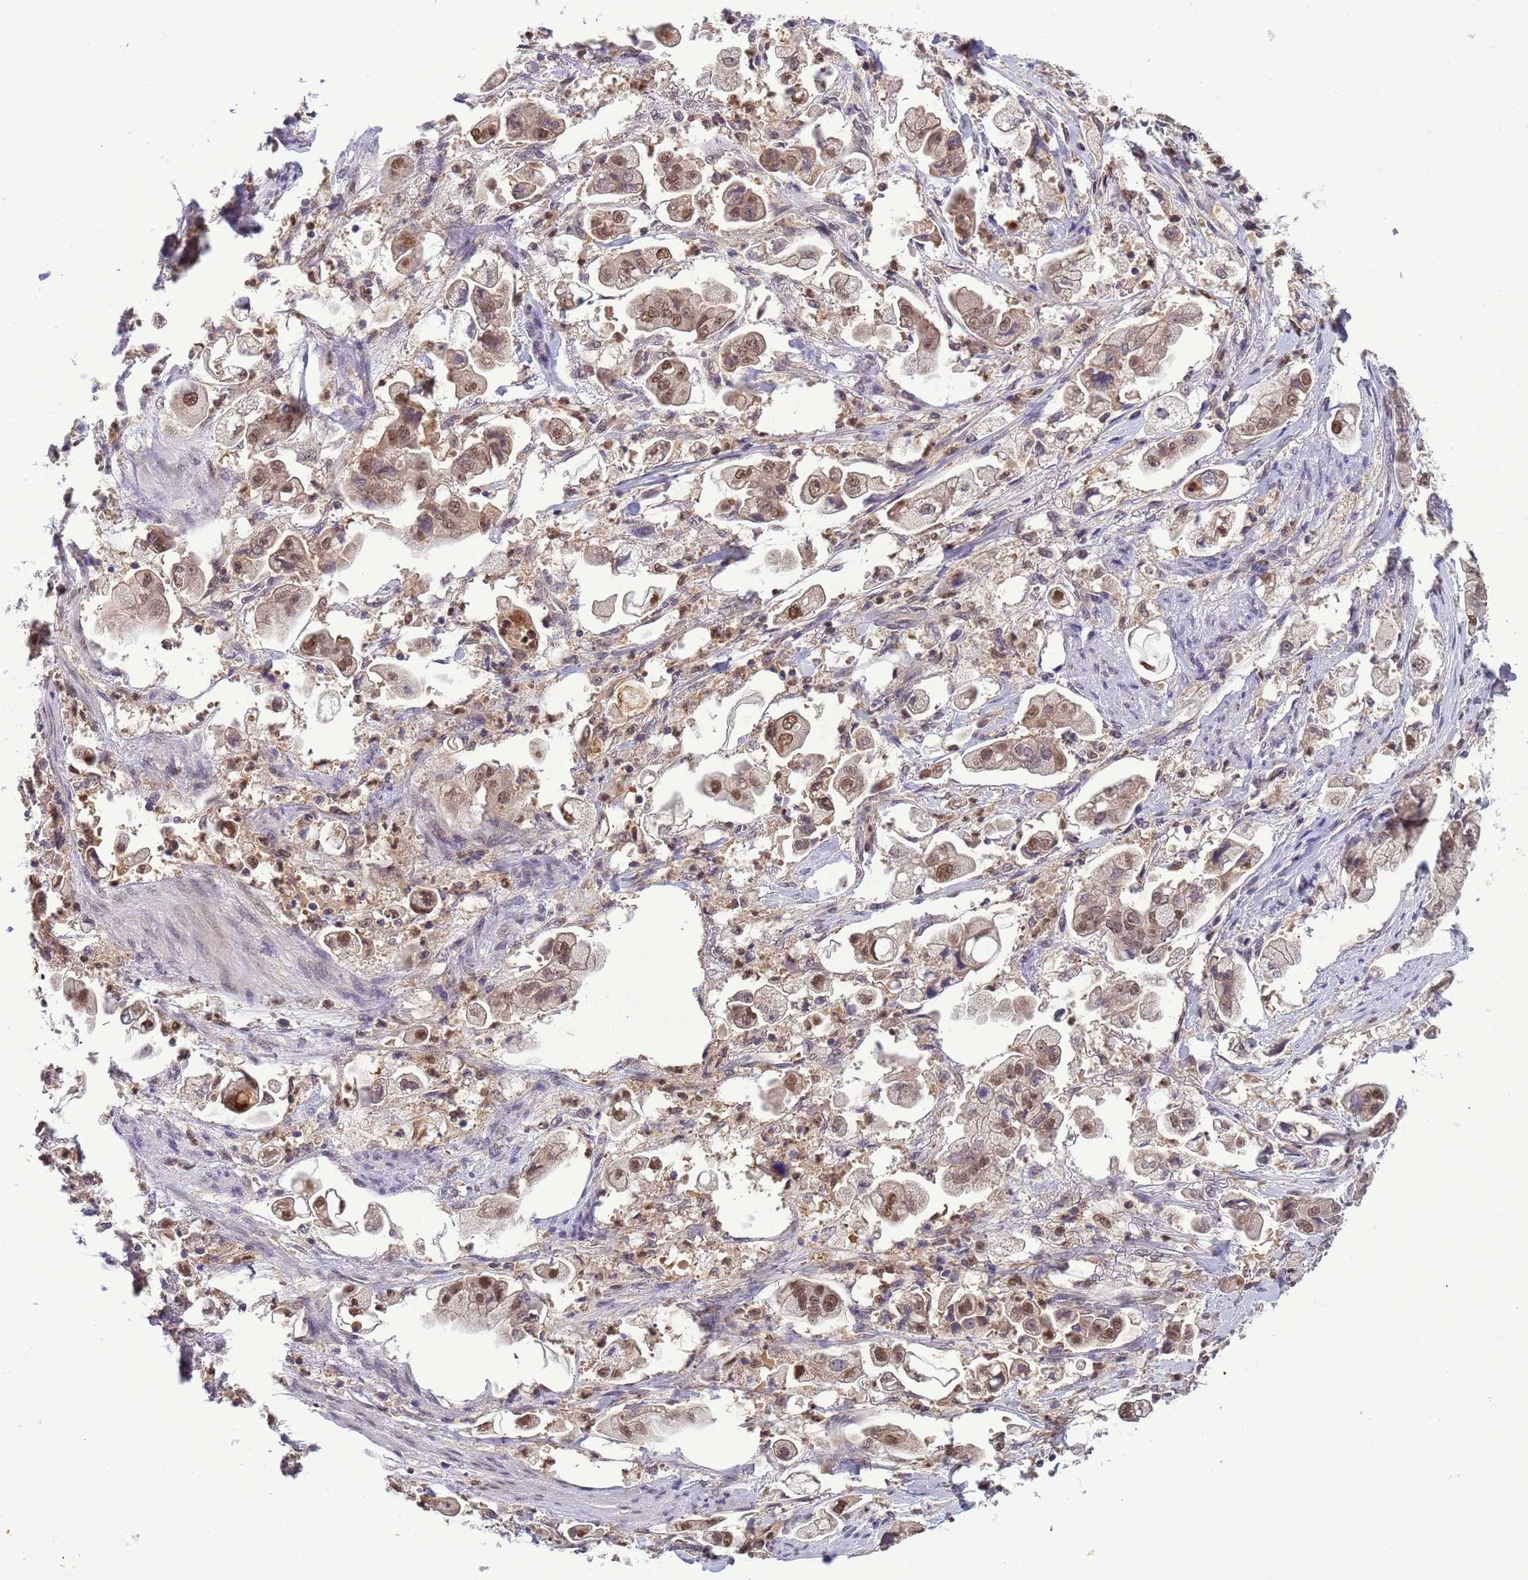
{"staining": {"intensity": "moderate", "quantity": ">75%", "location": "nuclear"}, "tissue": "stomach cancer", "cell_type": "Tumor cells", "image_type": "cancer", "snomed": [{"axis": "morphology", "description": "Adenocarcinoma, NOS"}, {"axis": "topography", "description": "Stomach"}], "caption": "A photomicrograph showing moderate nuclear positivity in approximately >75% of tumor cells in adenocarcinoma (stomach), as visualized by brown immunohistochemical staining.", "gene": "CD53", "patient": {"sex": "male", "age": 62}}